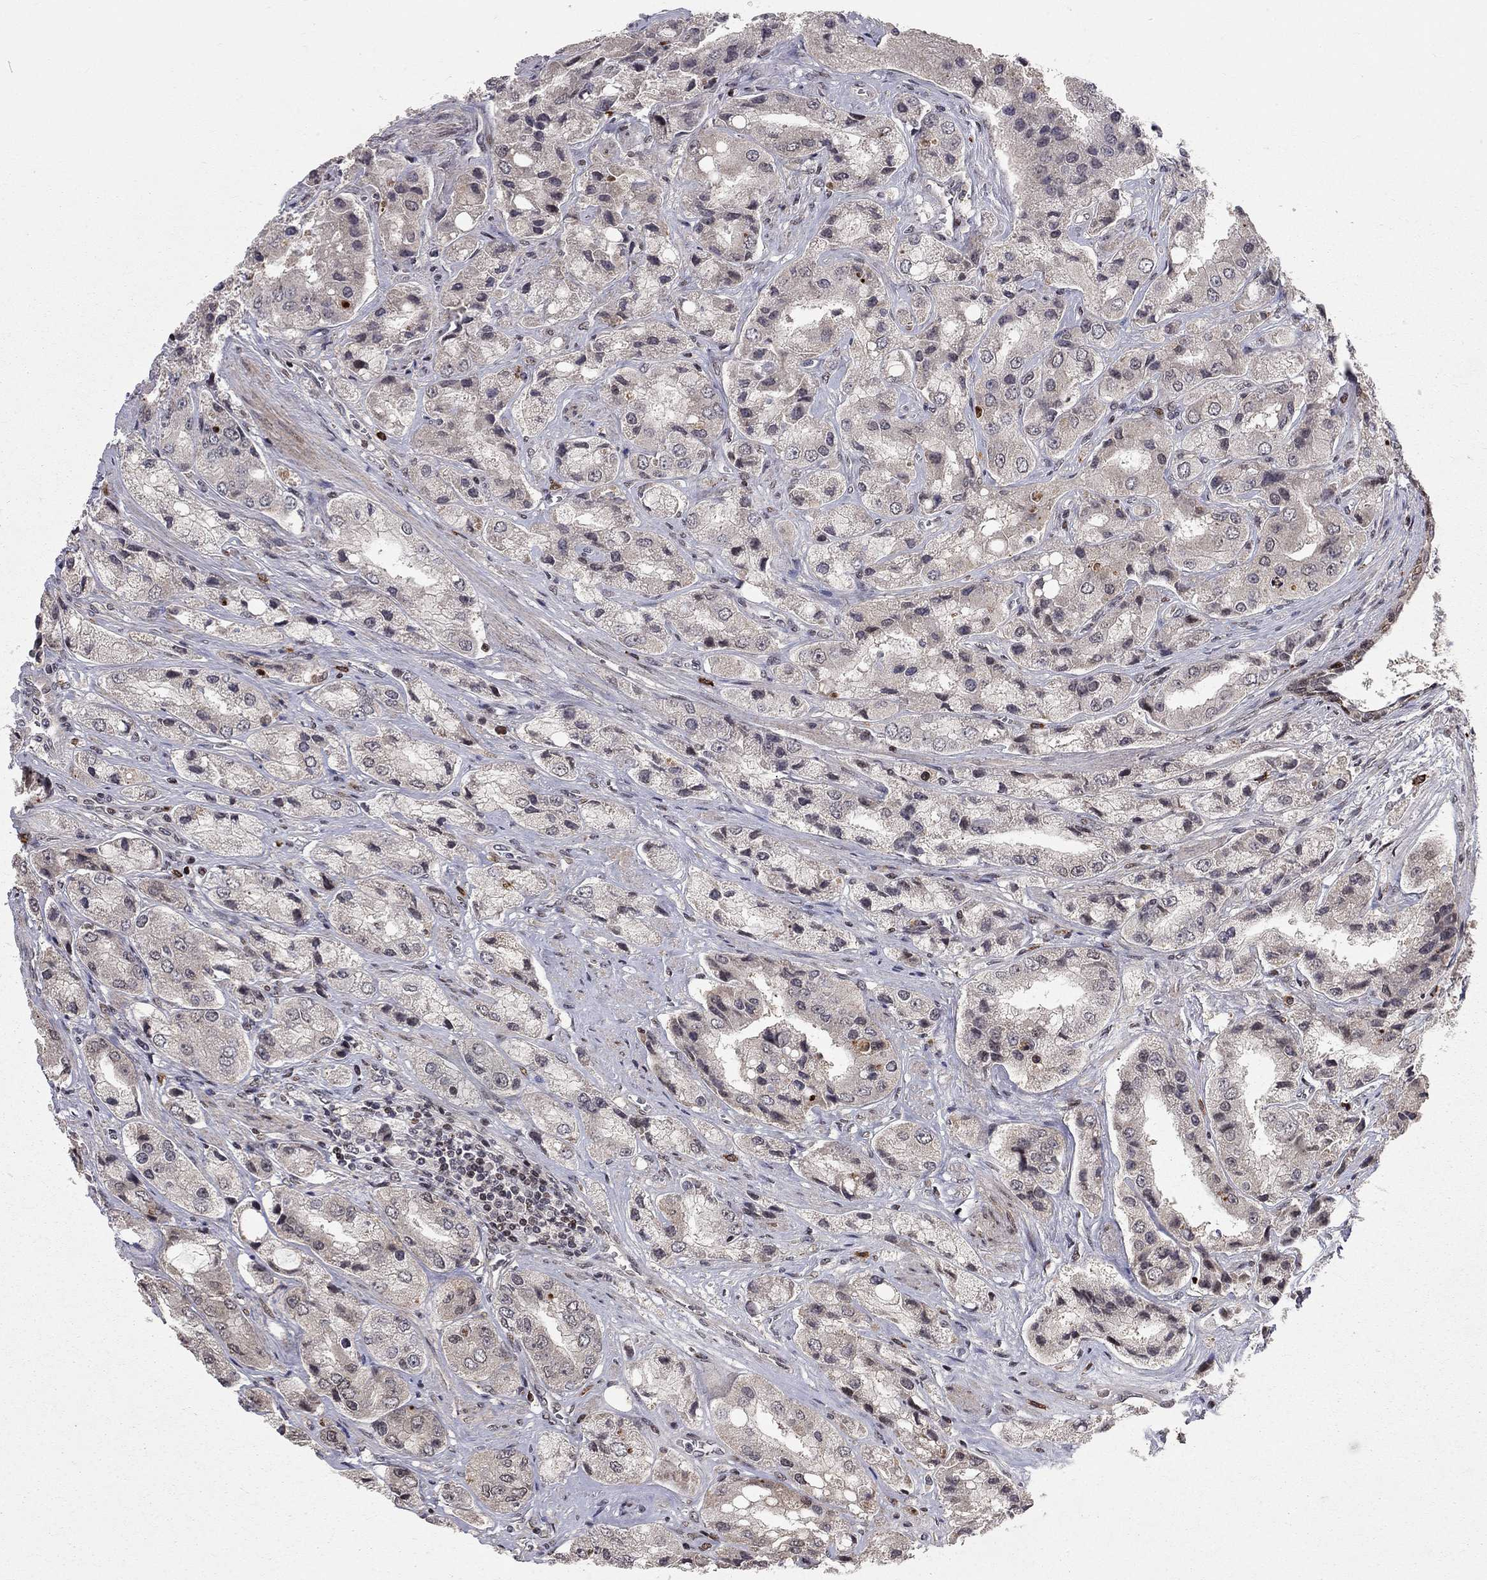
{"staining": {"intensity": "negative", "quantity": "none", "location": "none"}, "tissue": "prostate cancer", "cell_type": "Tumor cells", "image_type": "cancer", "snomed": [{"axis": "morphology", "description": "Adenocarcinoma, Low grade"}, {"axis": "topography", "description": "Prostate"}], "caption": "IHC of human prostate adenocarcinoma (low-grade) reveals no expression in tumor cells.", "gene": "HDAC3", "patient": {"sex": "male", "age": 69}}